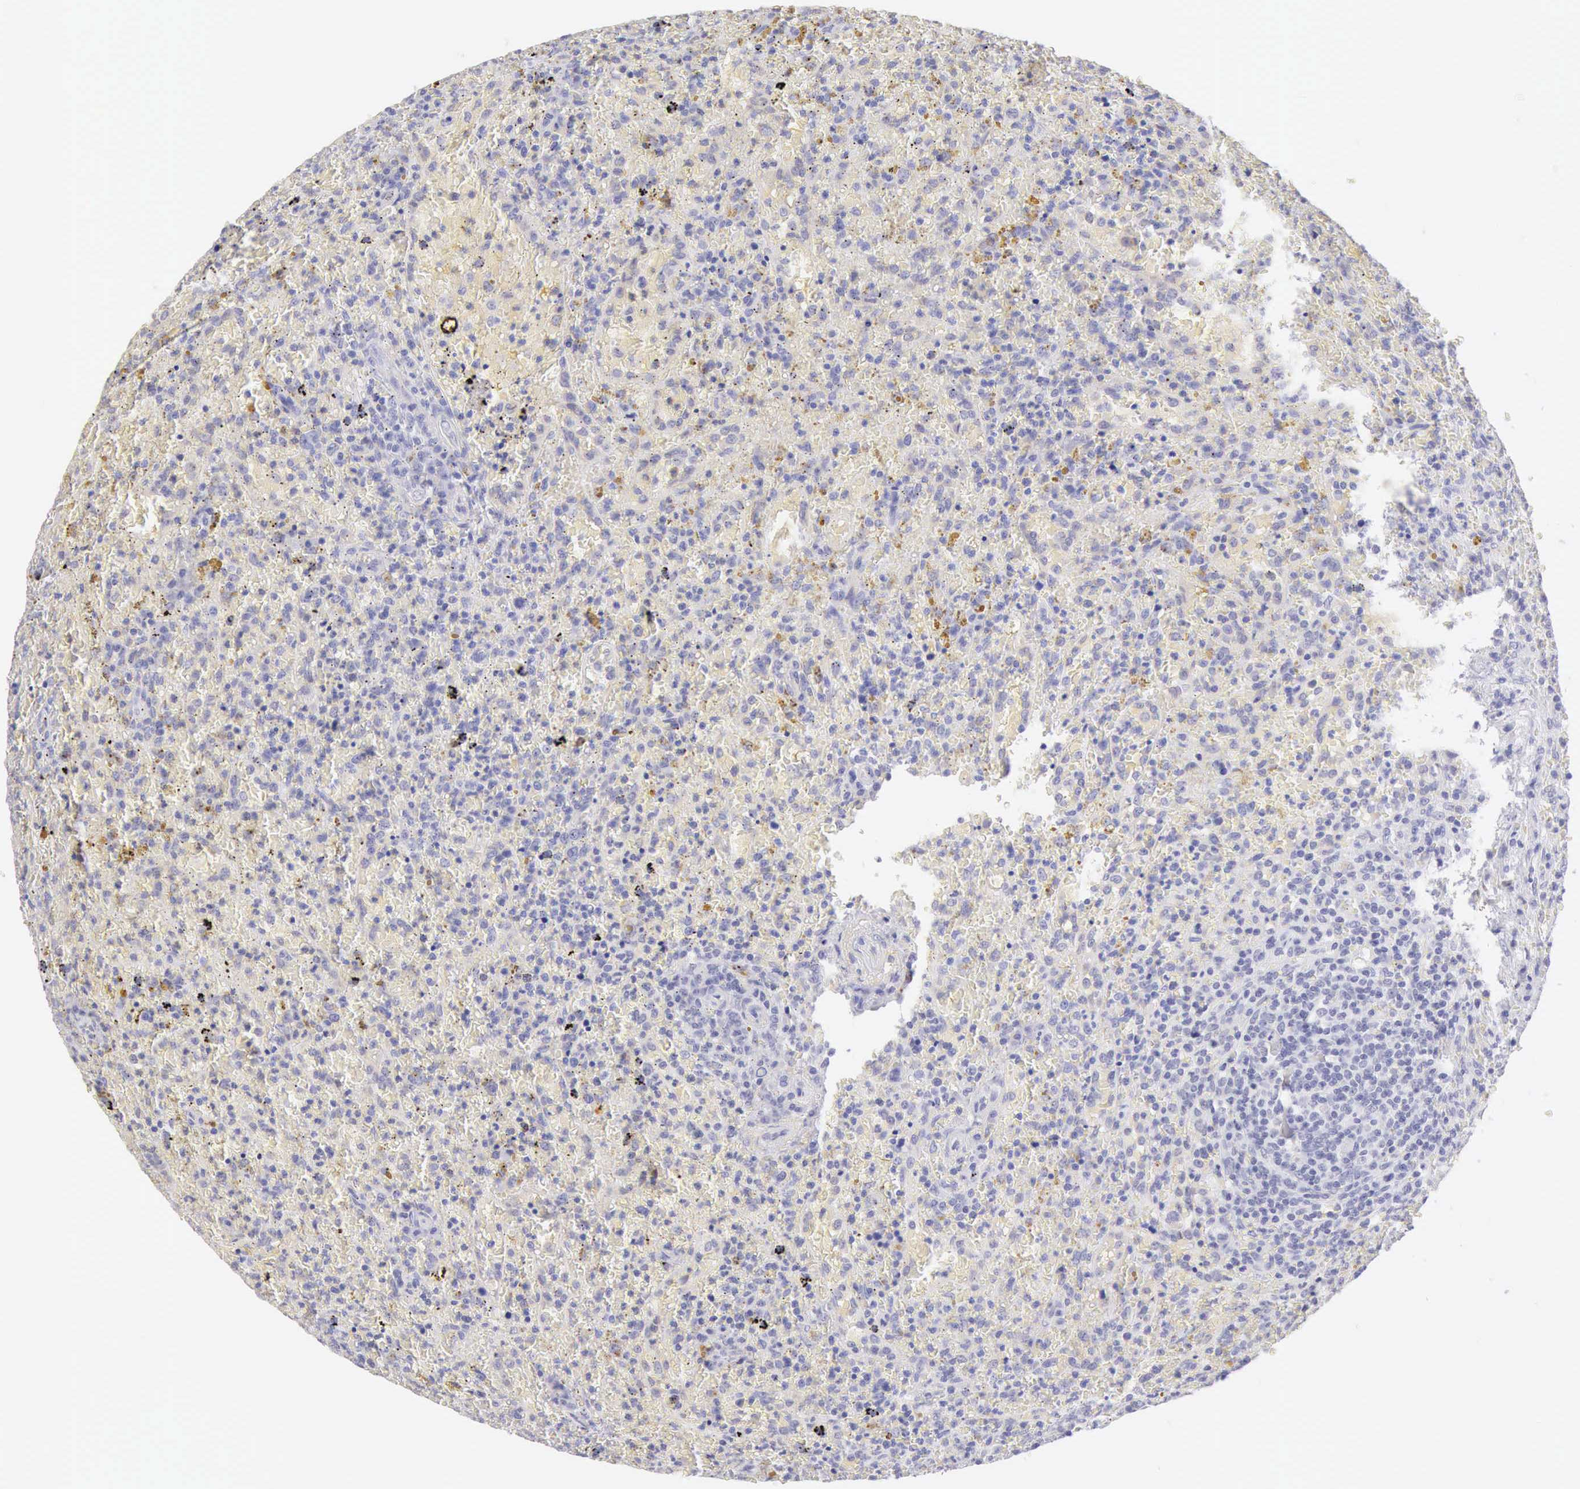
{"staining": {"intensity": "negative", "quantity": "none", "location": "none"}, "tissue": "lymphoma", "cell_type": "Tumor cells", "image_type": "cancer", "snomed": [{"axis": "morphology", "description": "Malignant lymphoma, non-Hodgkin's type, High grade"}, {"axis": "topography", "description": "Spleen"}, {"axis": "topography", "description": "Lymph node"}], "caption": "Lymphoma was stained to show a protein in brown. There is no significant staining in tumor cells.", "gene": "RNASE1", "patient": {"sex": "female", "age": 70}}